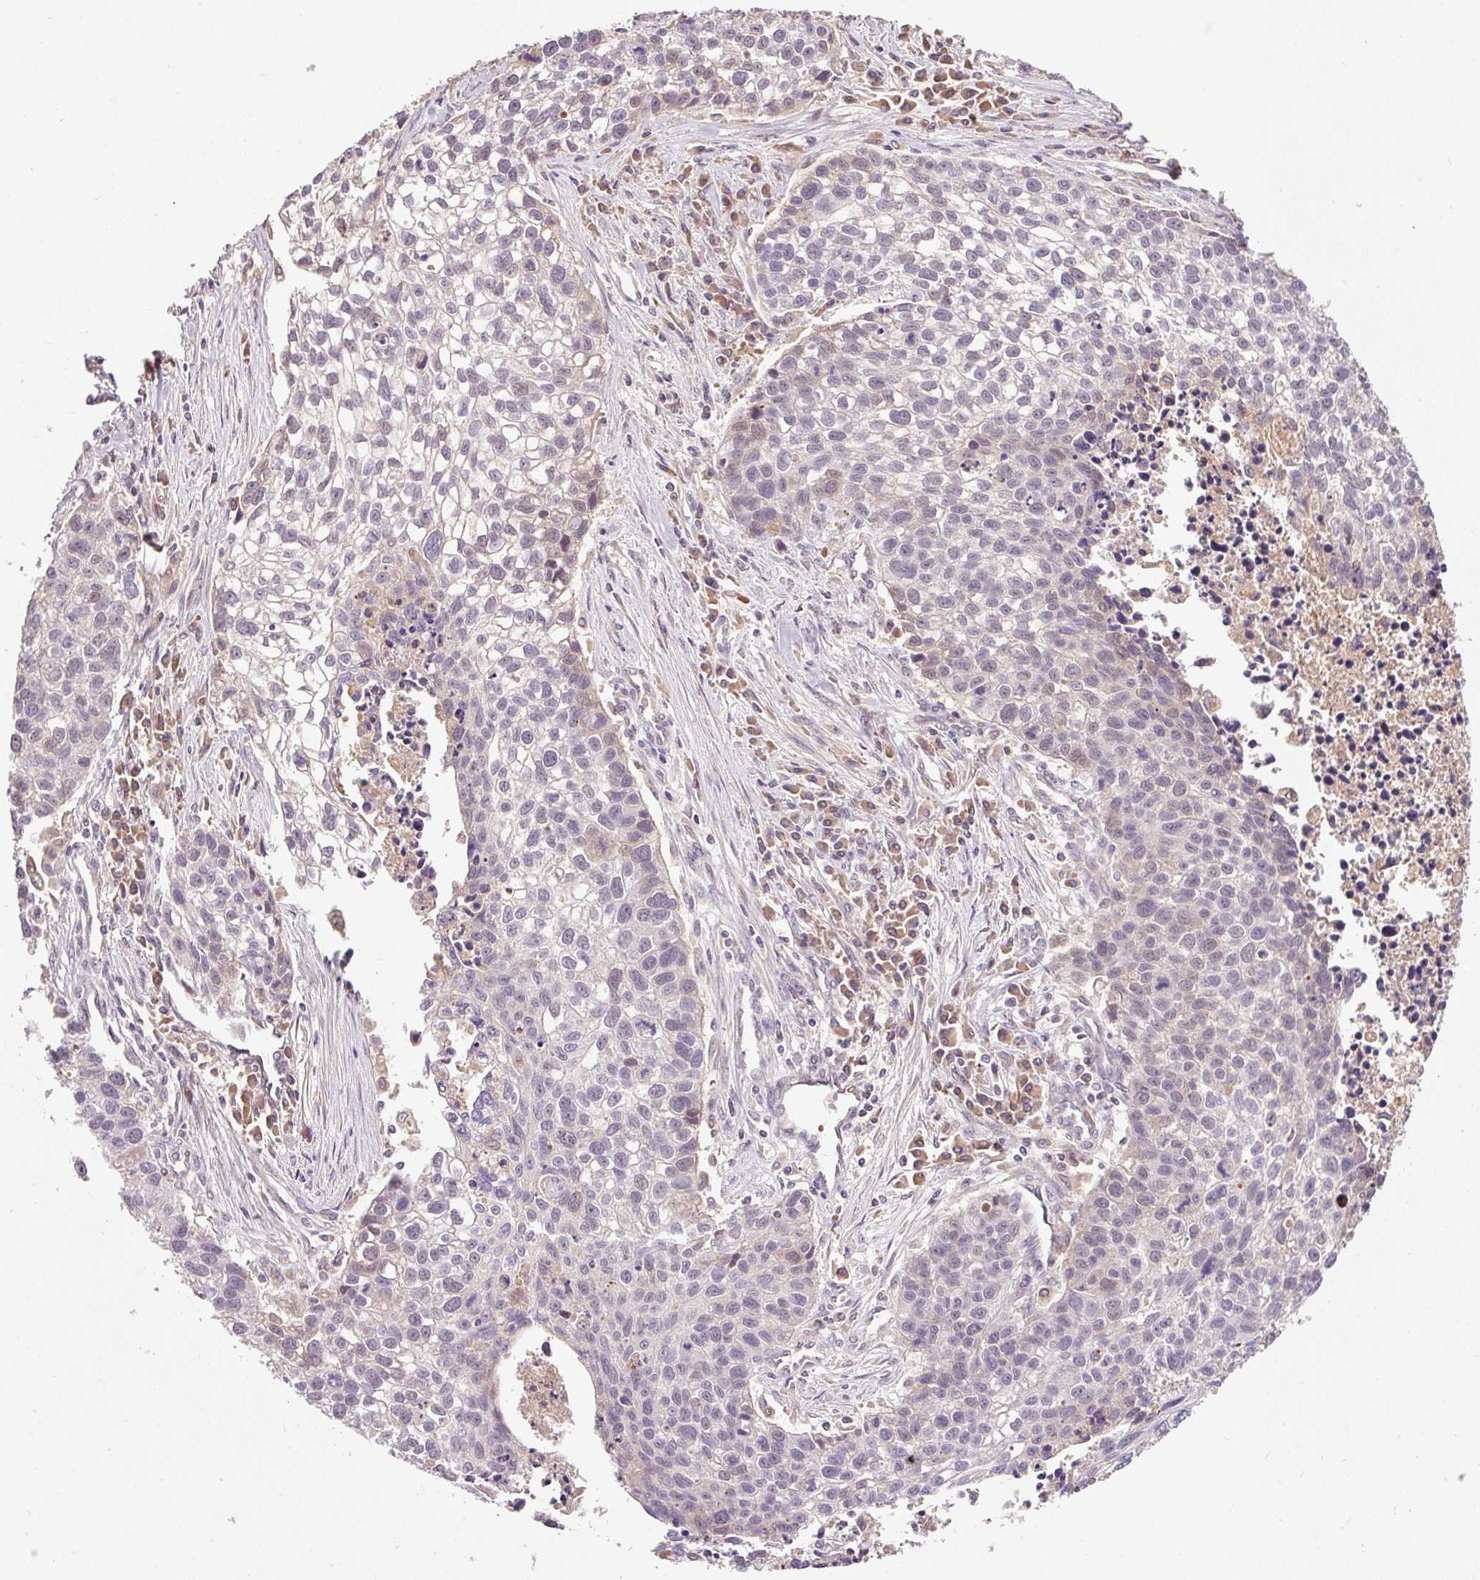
{"staining": {"intensity": "weak", "quantity": "<25%", "location": "nuclear"}, "tissue": "lung cancer", "cell_type": "Tumor cells", "image_type": "cancer", "snomed": [{"axis": "morphology", "description": "Squamous cell carcinoma, NOS"}, {"axis": "topography", "description": "Lung"}], "caption": "Immunohistochemical staining of human lung cancer exhibits no significant positivity in tumor cells. The staining is performed using DAB (3,3'-diaminobenzidine) brown chromogen with nuclei counter-stained in using hematoxylin.", "gene": "CMTM8", "patient": {"sex": "male", "age": 74}}